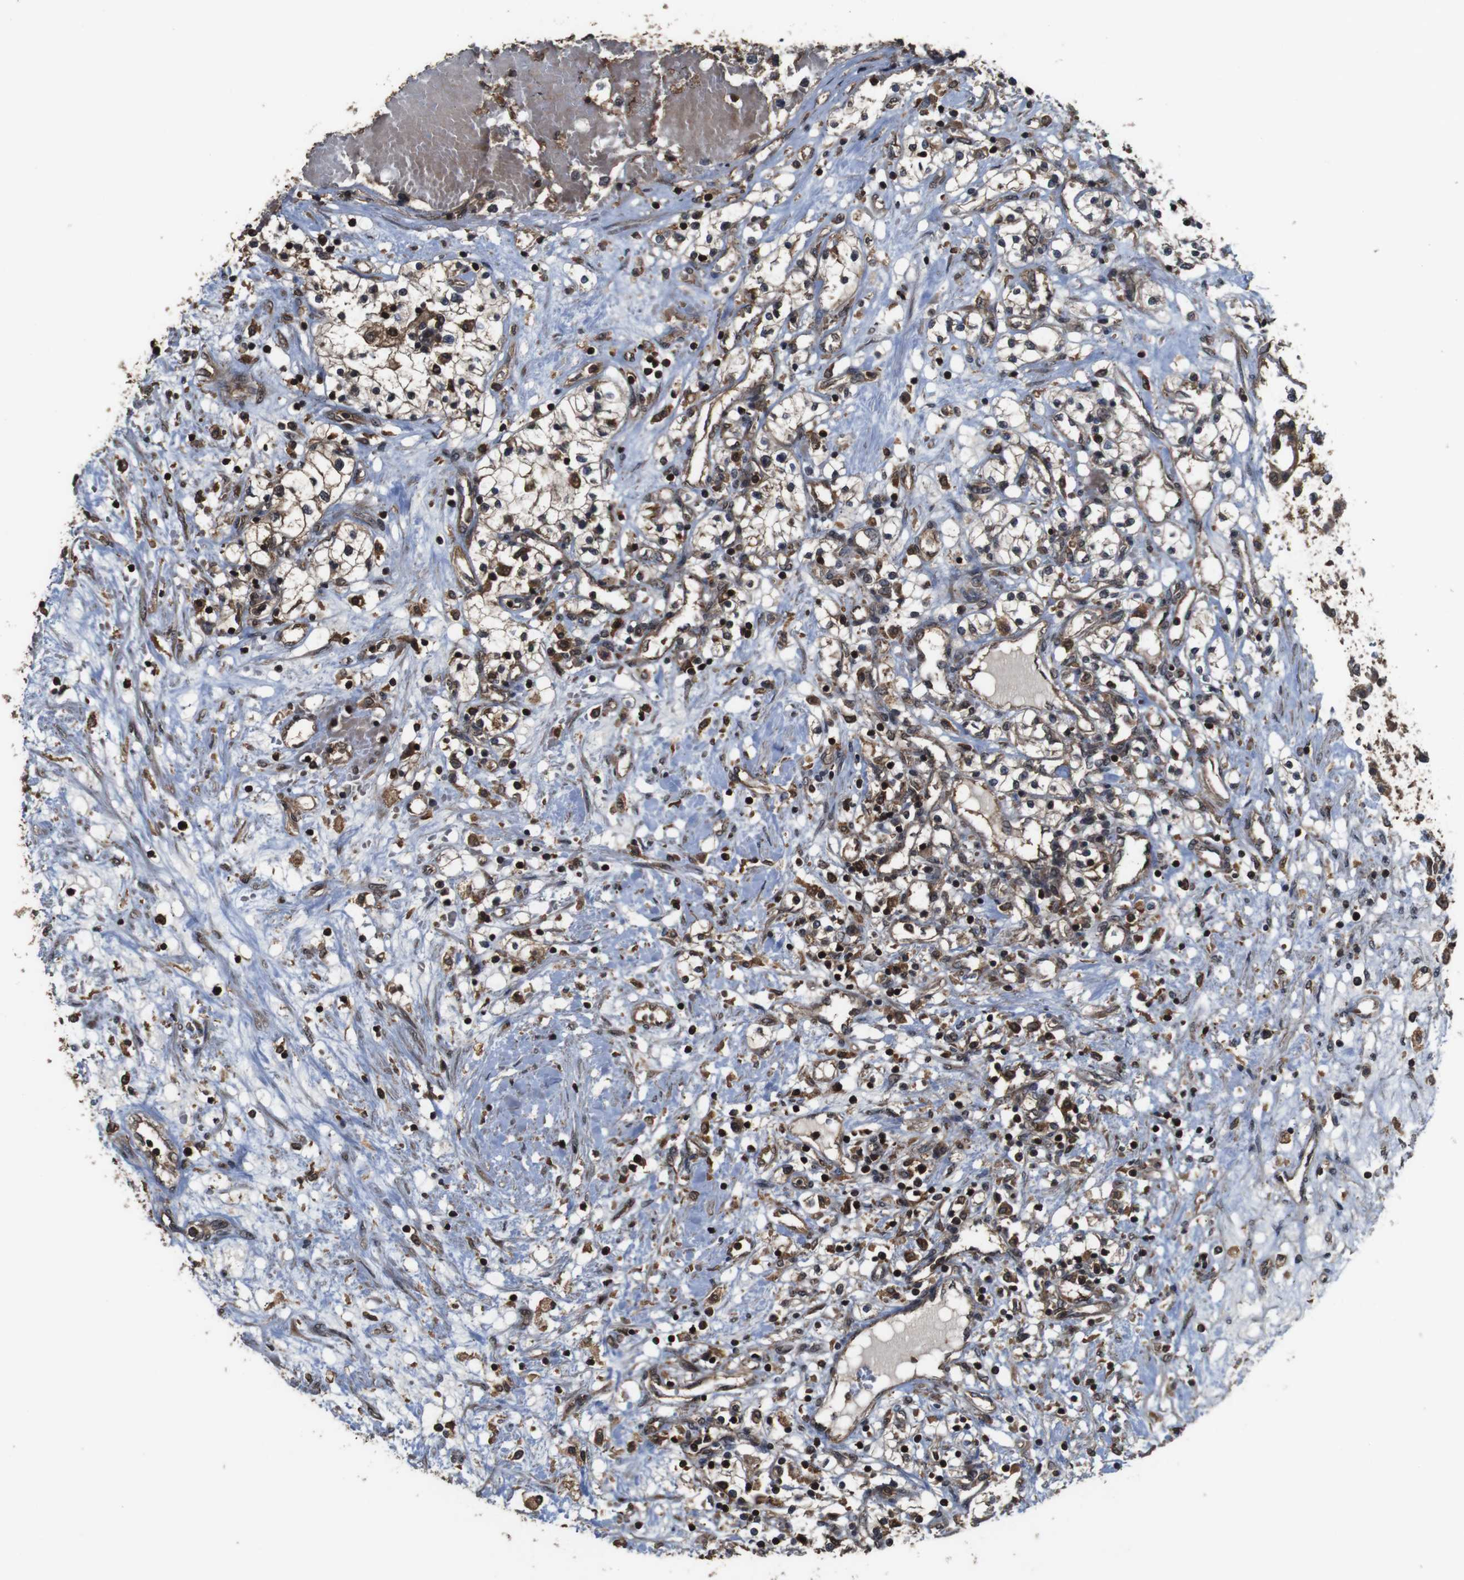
{"staining": {"intensity": "weak", "quantity": ">75%", "location": "cytoplasmic/membranous"}, "tissue": "renal cancer", "cell_type": "Tumor cells", "image_type": "cancer", "snomed": [{"axis": "morphology", "description": "Adenocarcinoma, NOS"}, {"axis": "topography", "description": "Kidney"}], "caption": "Renal cancer stained with a brown dye shows weak cytoplasmic/membranous positive positivity in about >75% of tumor cells.", "gene": "BAG4", "patient": {"sex": "male", "age": 68}}